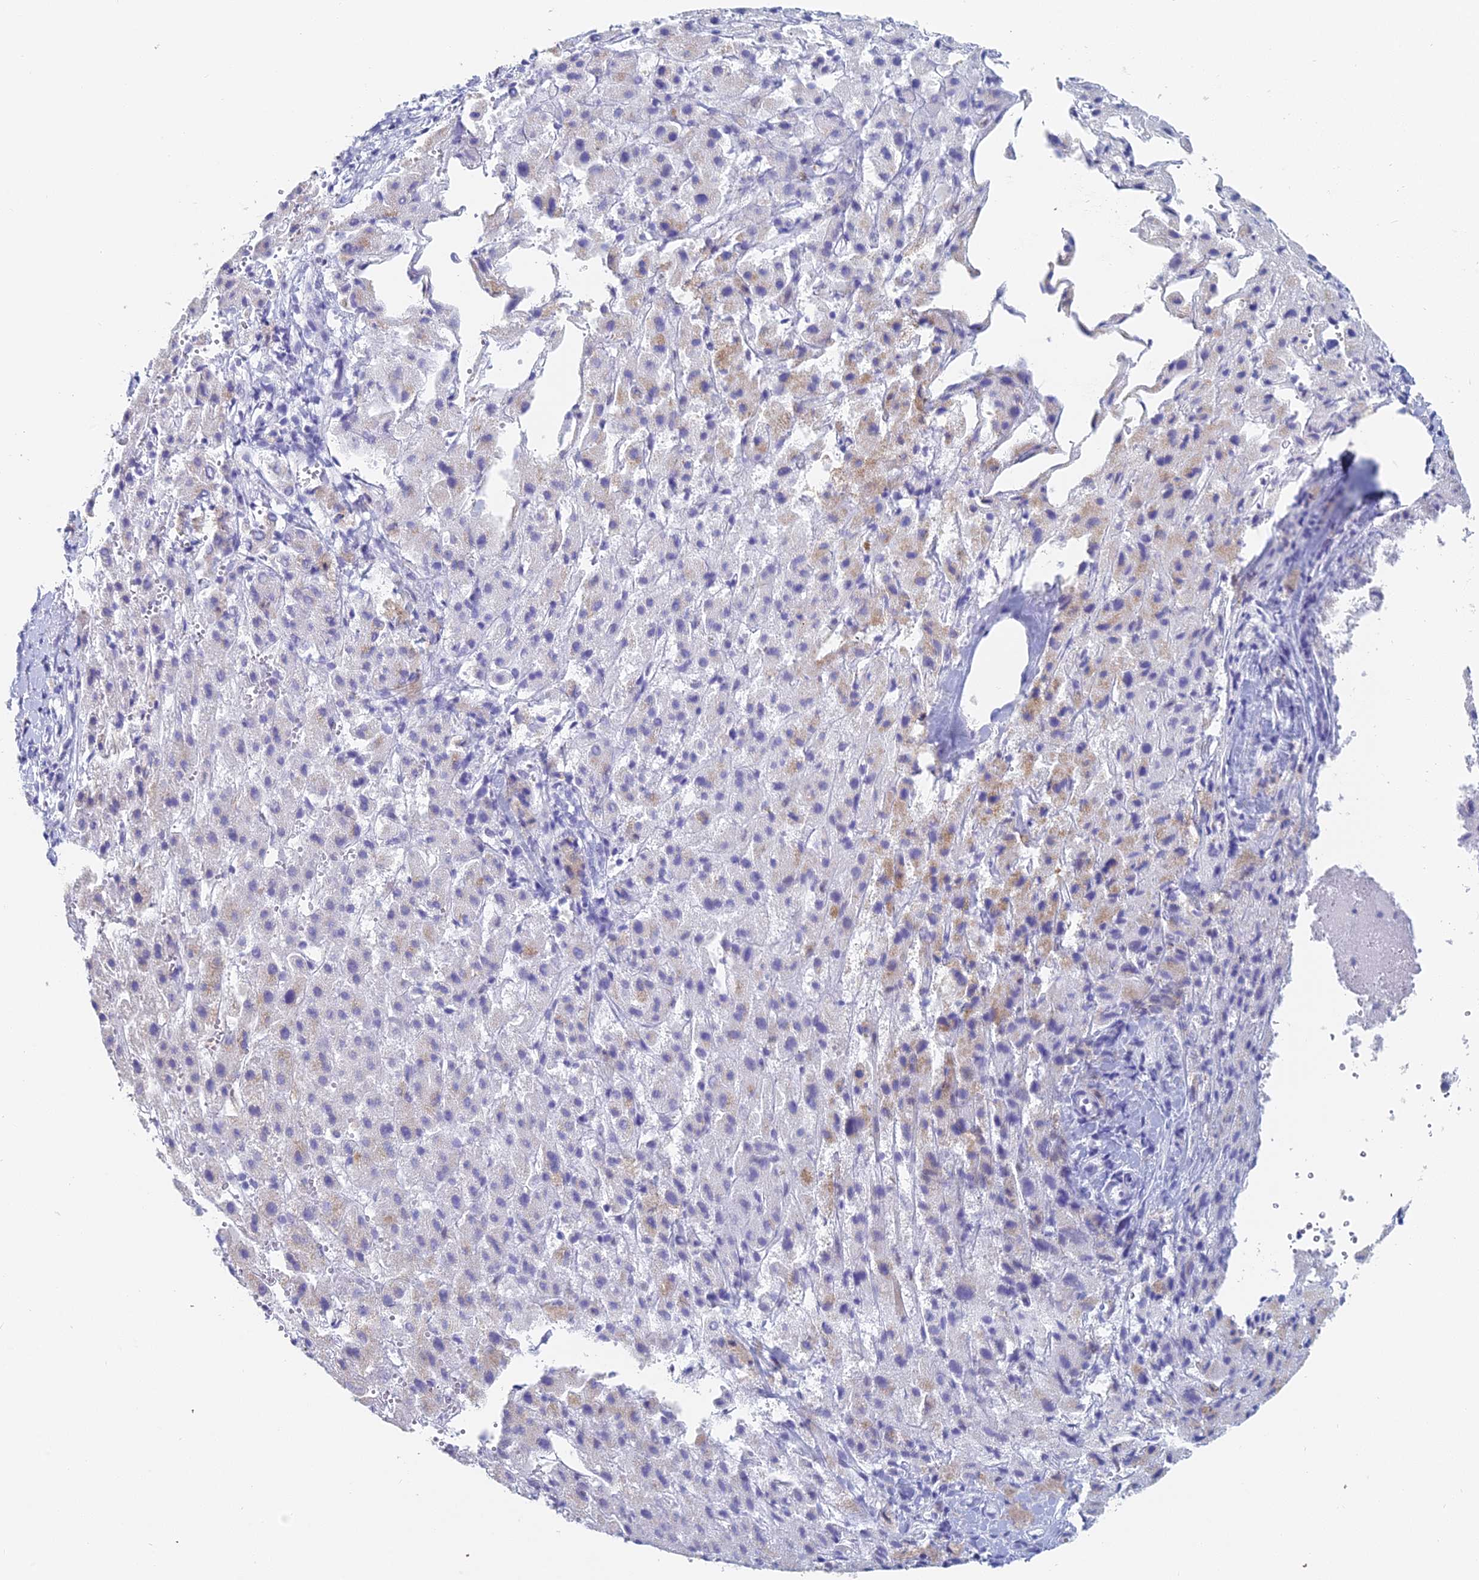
{"staining": {"intensity": "weak", "quantity": "<25%", "location": "cytoplasmic/membranous"}, "tissue": "liver cancer", "cell_type": "Tumor cells", "image_type": "cancer", "snomed": [{"axis": "morphology", "description": "Carcinoma, Hepatocellular, NOS"}, {"axis": "topography", "description": "Liver"}], "caption": "High power microscopy micrograph of an immunohistochemistry image of liver hepatocellular carcinoma, revealing no significant positivity in tumor cells. (DAB (3,3'-diaminobenzidine) immunohistochemistry (IHC), high magnification).", "gene": "ACSM1", "patient": {"sex": "female", "age": 58}}